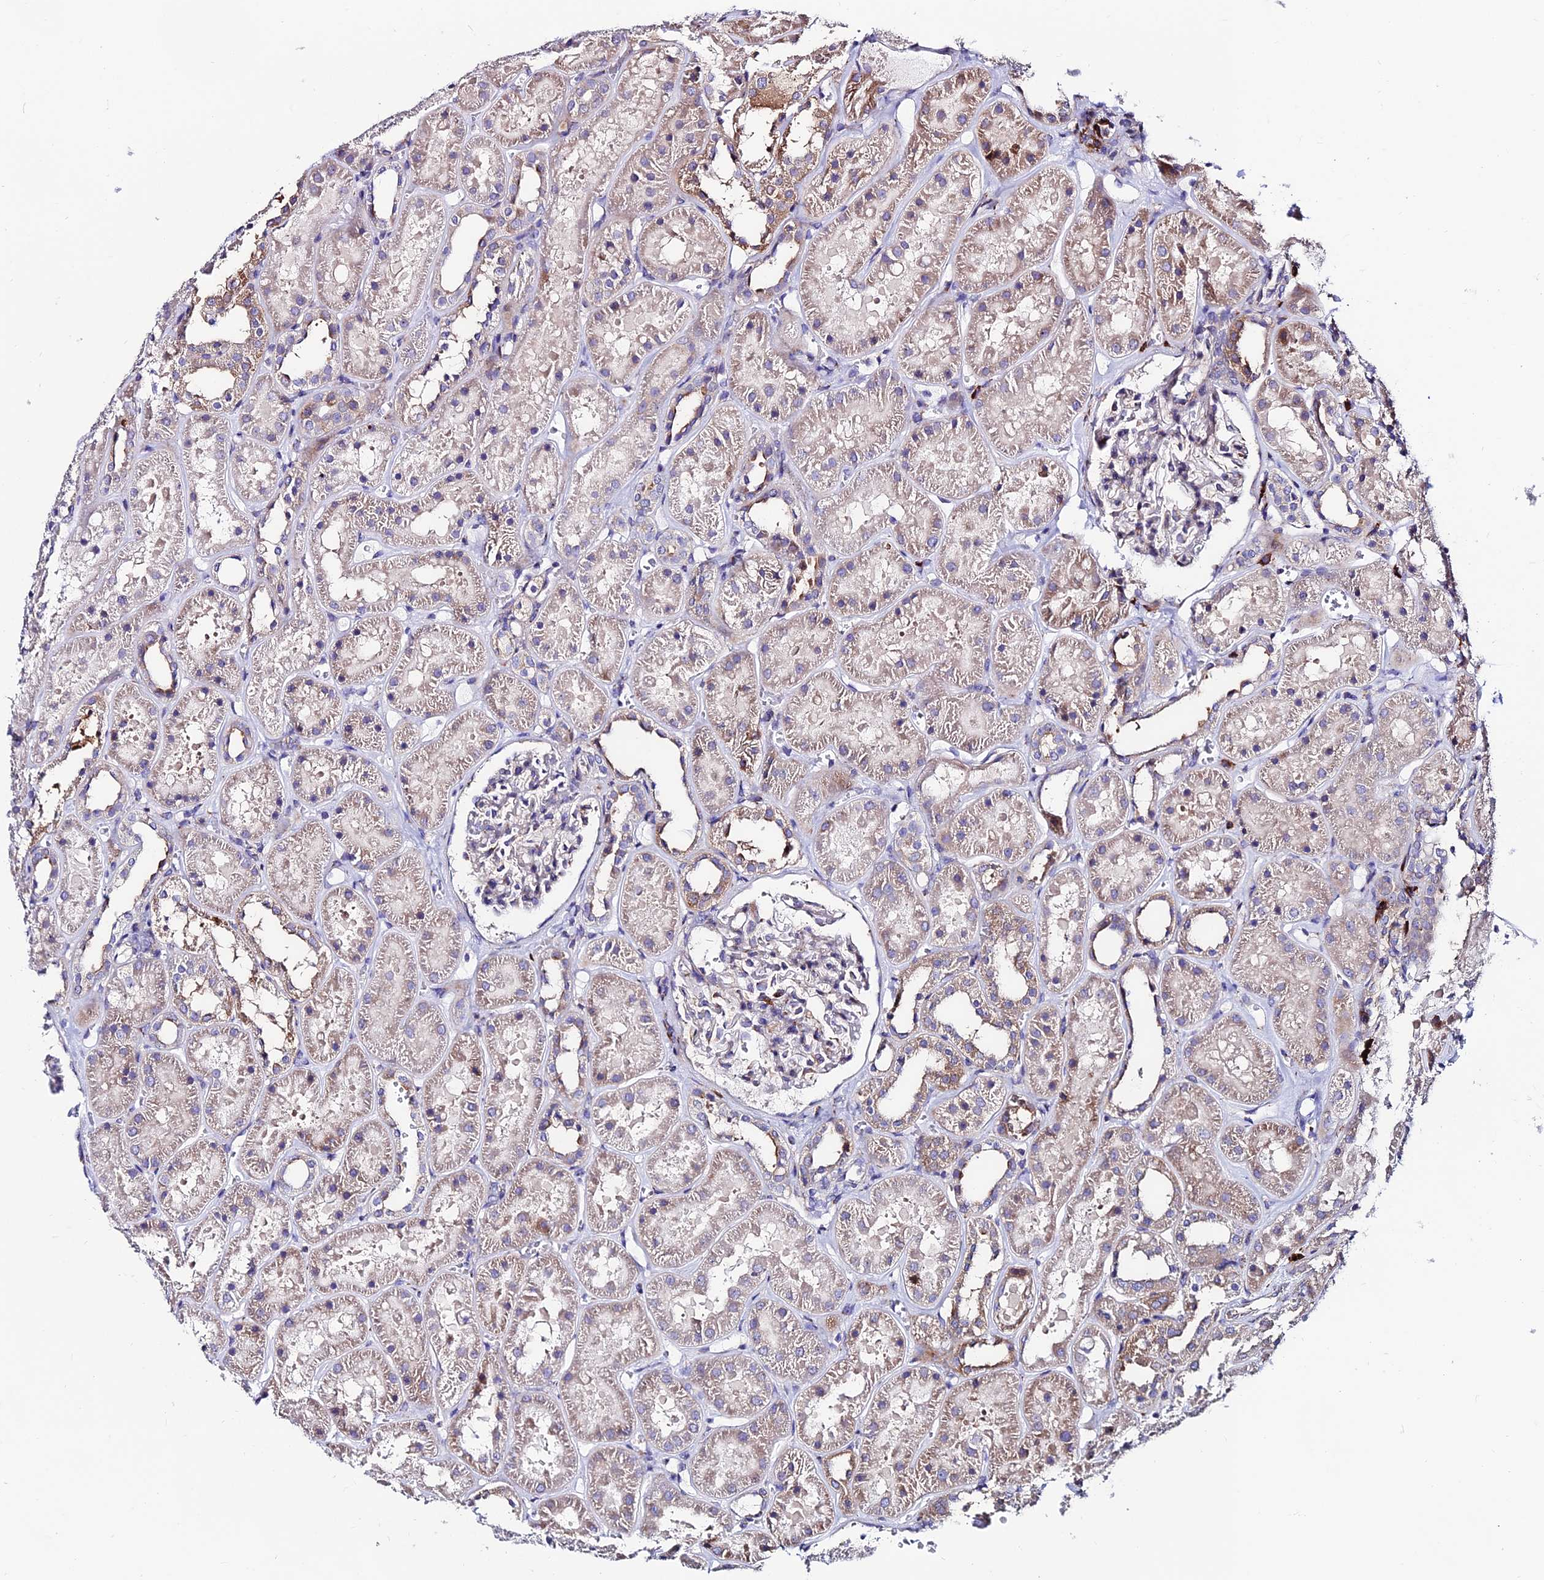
{"staining": {"intensity": "moderate", "quantity": "<25%", "location": "cytoplasmic/membranous"}, "tissue": "kidney", "cell_type": "Cells in glomeruli", "image_type": "normal", "snomed": [{"axis": "morphology", "description": "Normal tissue, NOS"}, {"axis": "topography", "description": "Kidney"}], "caption": "Immunohistochemistry (IHC) image of unremarkable kidney: human kidney stained using immunohistochemistry displays low levels of moderate protein expression localized specifically in the cytoplasmic/membranous of cells in glomeruli, appearing as a cytoplasmic/membranous brown color.", "gene": "EIF3K", "patient": {"sex": "female", "age": 41}}